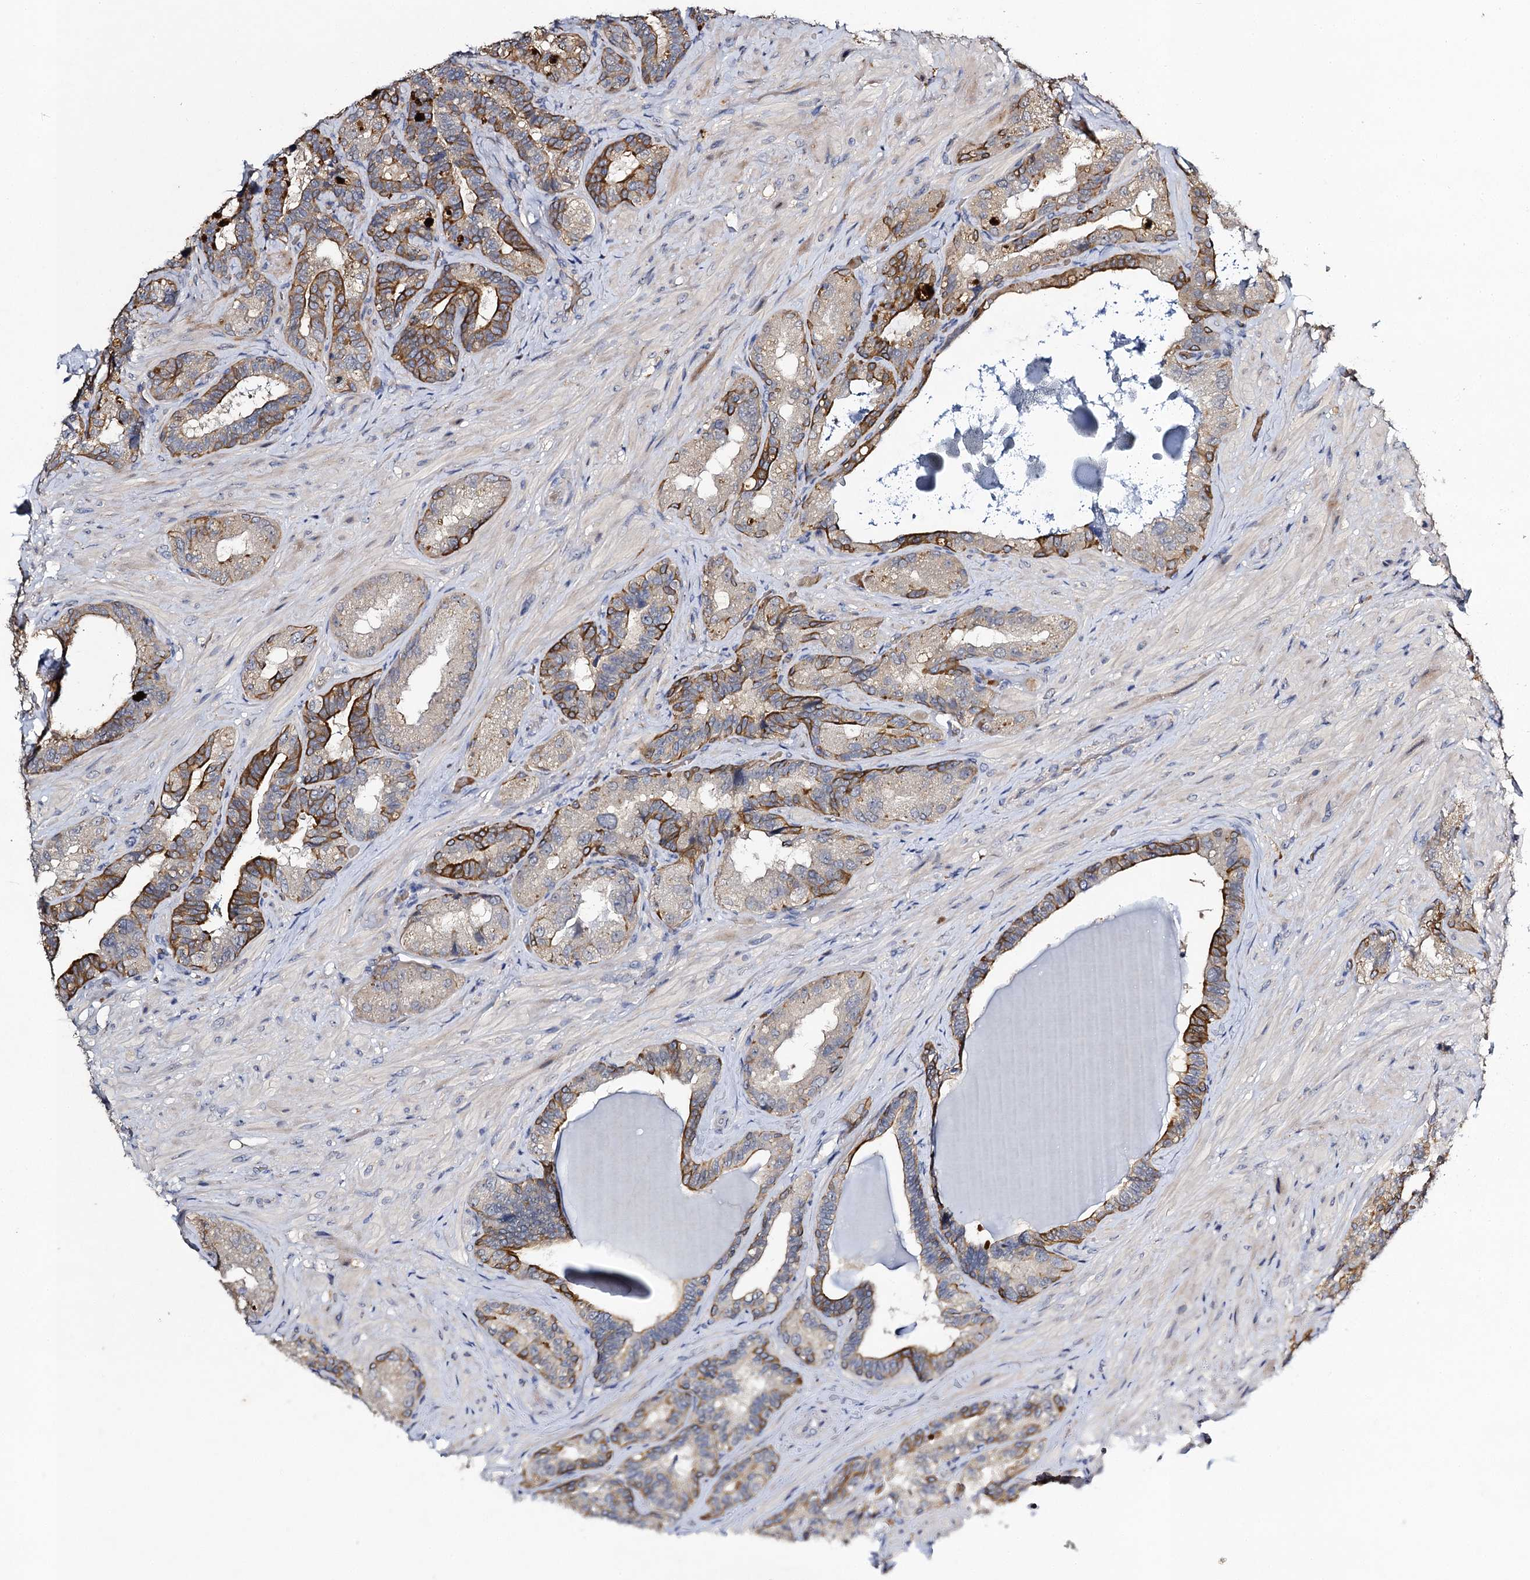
{"staining": {"intensity": "moderate", "quantity": "25%-75%", "location": "cytoplasmic/membranous,nuclear"}, "tissue": "seminal vesicle", "cell_type": "Glandular cells", "image_type": "normal", "snomed": [{"axis": "morphology", "description": "Normal tissue, NOS"}, {"axis": "topography", "description": "Prostate and seminal vesicle, NOS"}, {"axis": "topography", "description": "Prostate"}, {"axis": "topography", "description": "Seminal veicle"}], "caption": "Protein analysis of unremarkable seminal vesicle exhibits moderate cytoplasmic/membranous,nuclear staining in about 25%-75% of glandular cells.", "gene": "SLC11A2", "patient": {"sex": "male", "age": 67}}